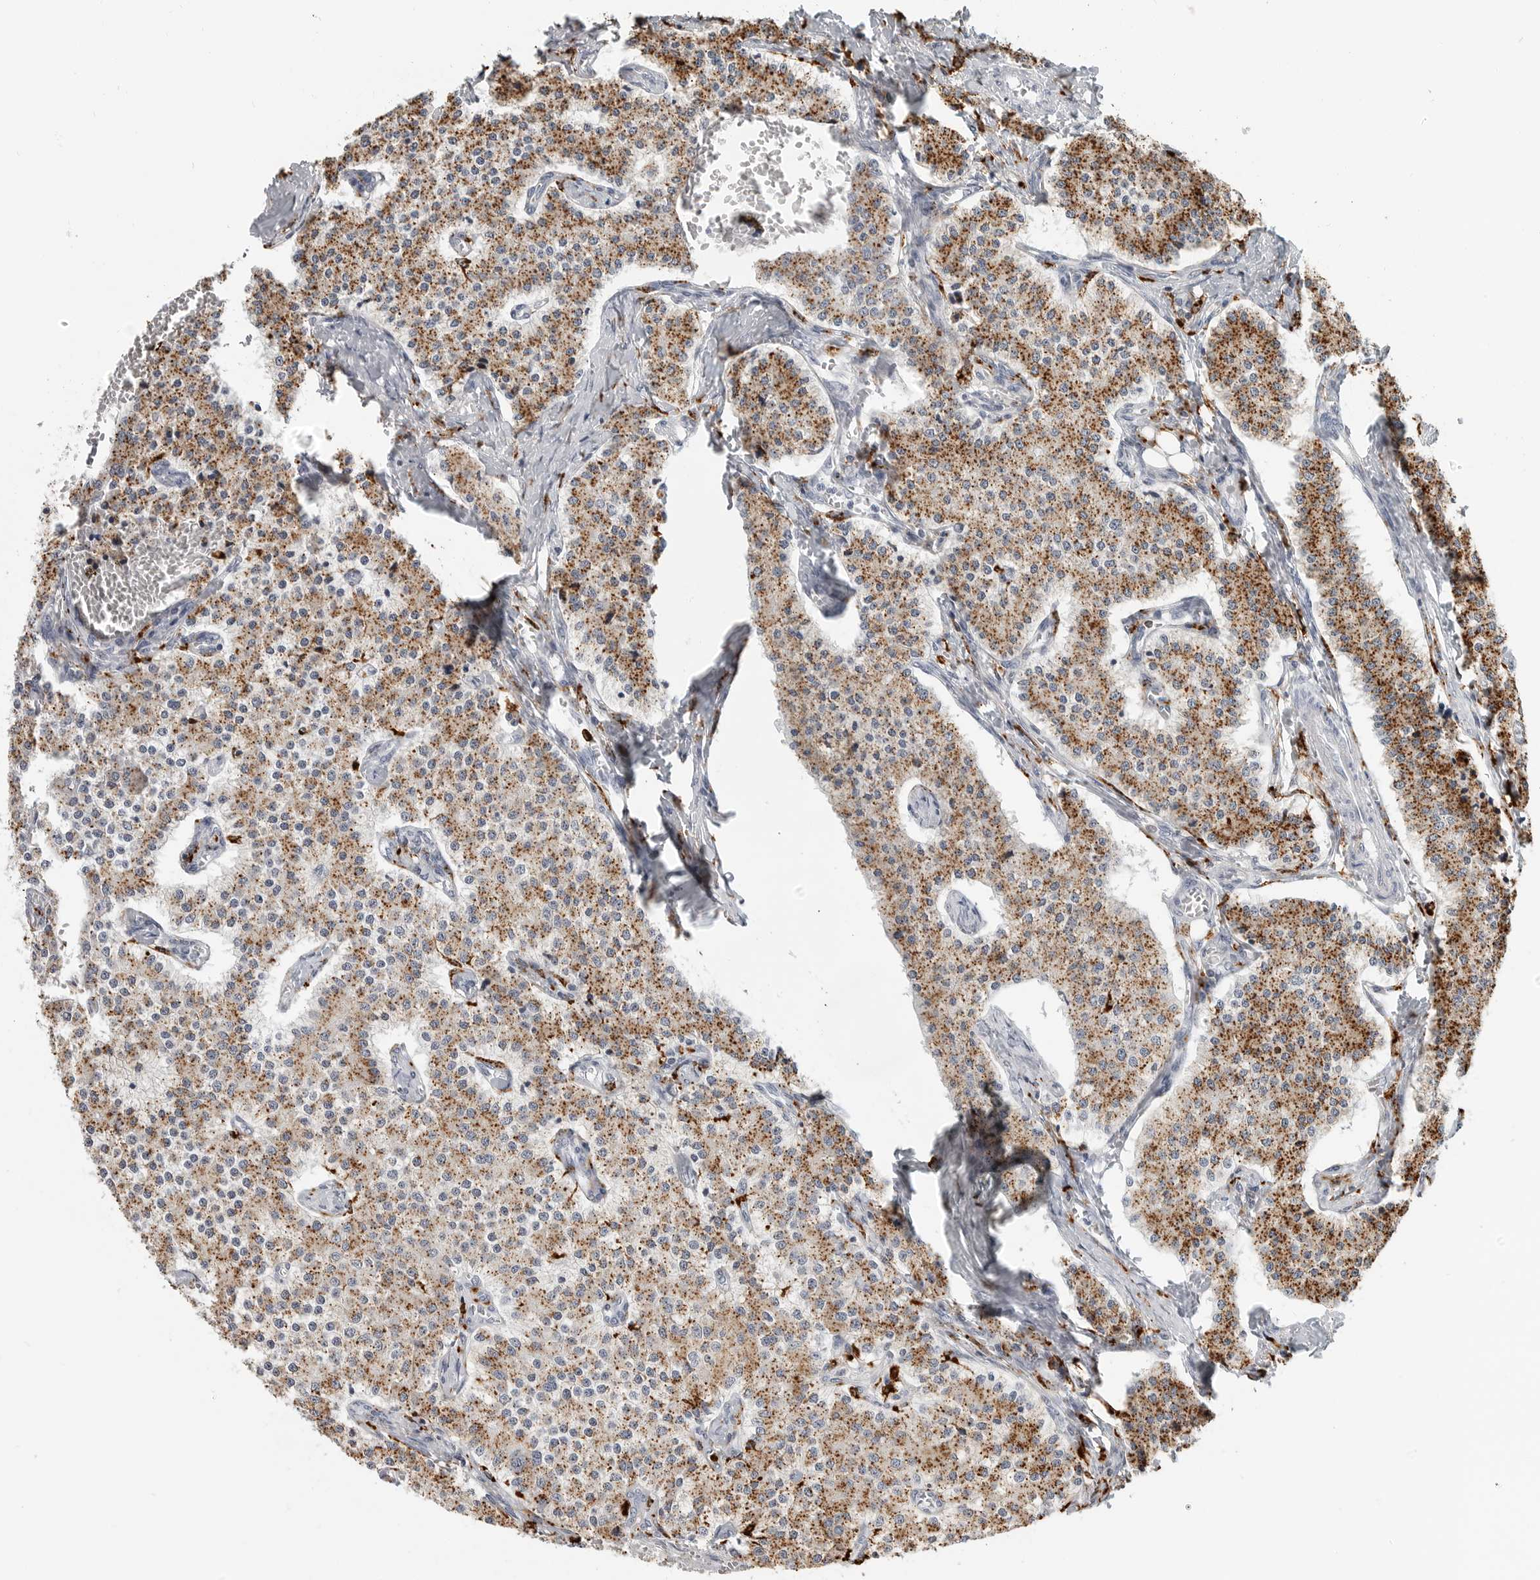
{"staining": {"intensity": "moderate", "quantity": ">75%", "location": "cytoplasmic/membranous"}, "tissue": "carcinoid", "cell_type": "Tumor cells", "image_type": "cancer", "snomed": [{"axis": "morphology", "description": "Carcinoid, malignant, NOS"}, {"axis": "topography", "description": "Colon"}], "caption": "Carcinoid tissue demonstrates moderate cytoplasmic/membranous positivity in about >75% of tumor cells, visualized by immunohistochemistry.", "gene": "IFI30", "patient": {"sex": "female", "age": 52}}